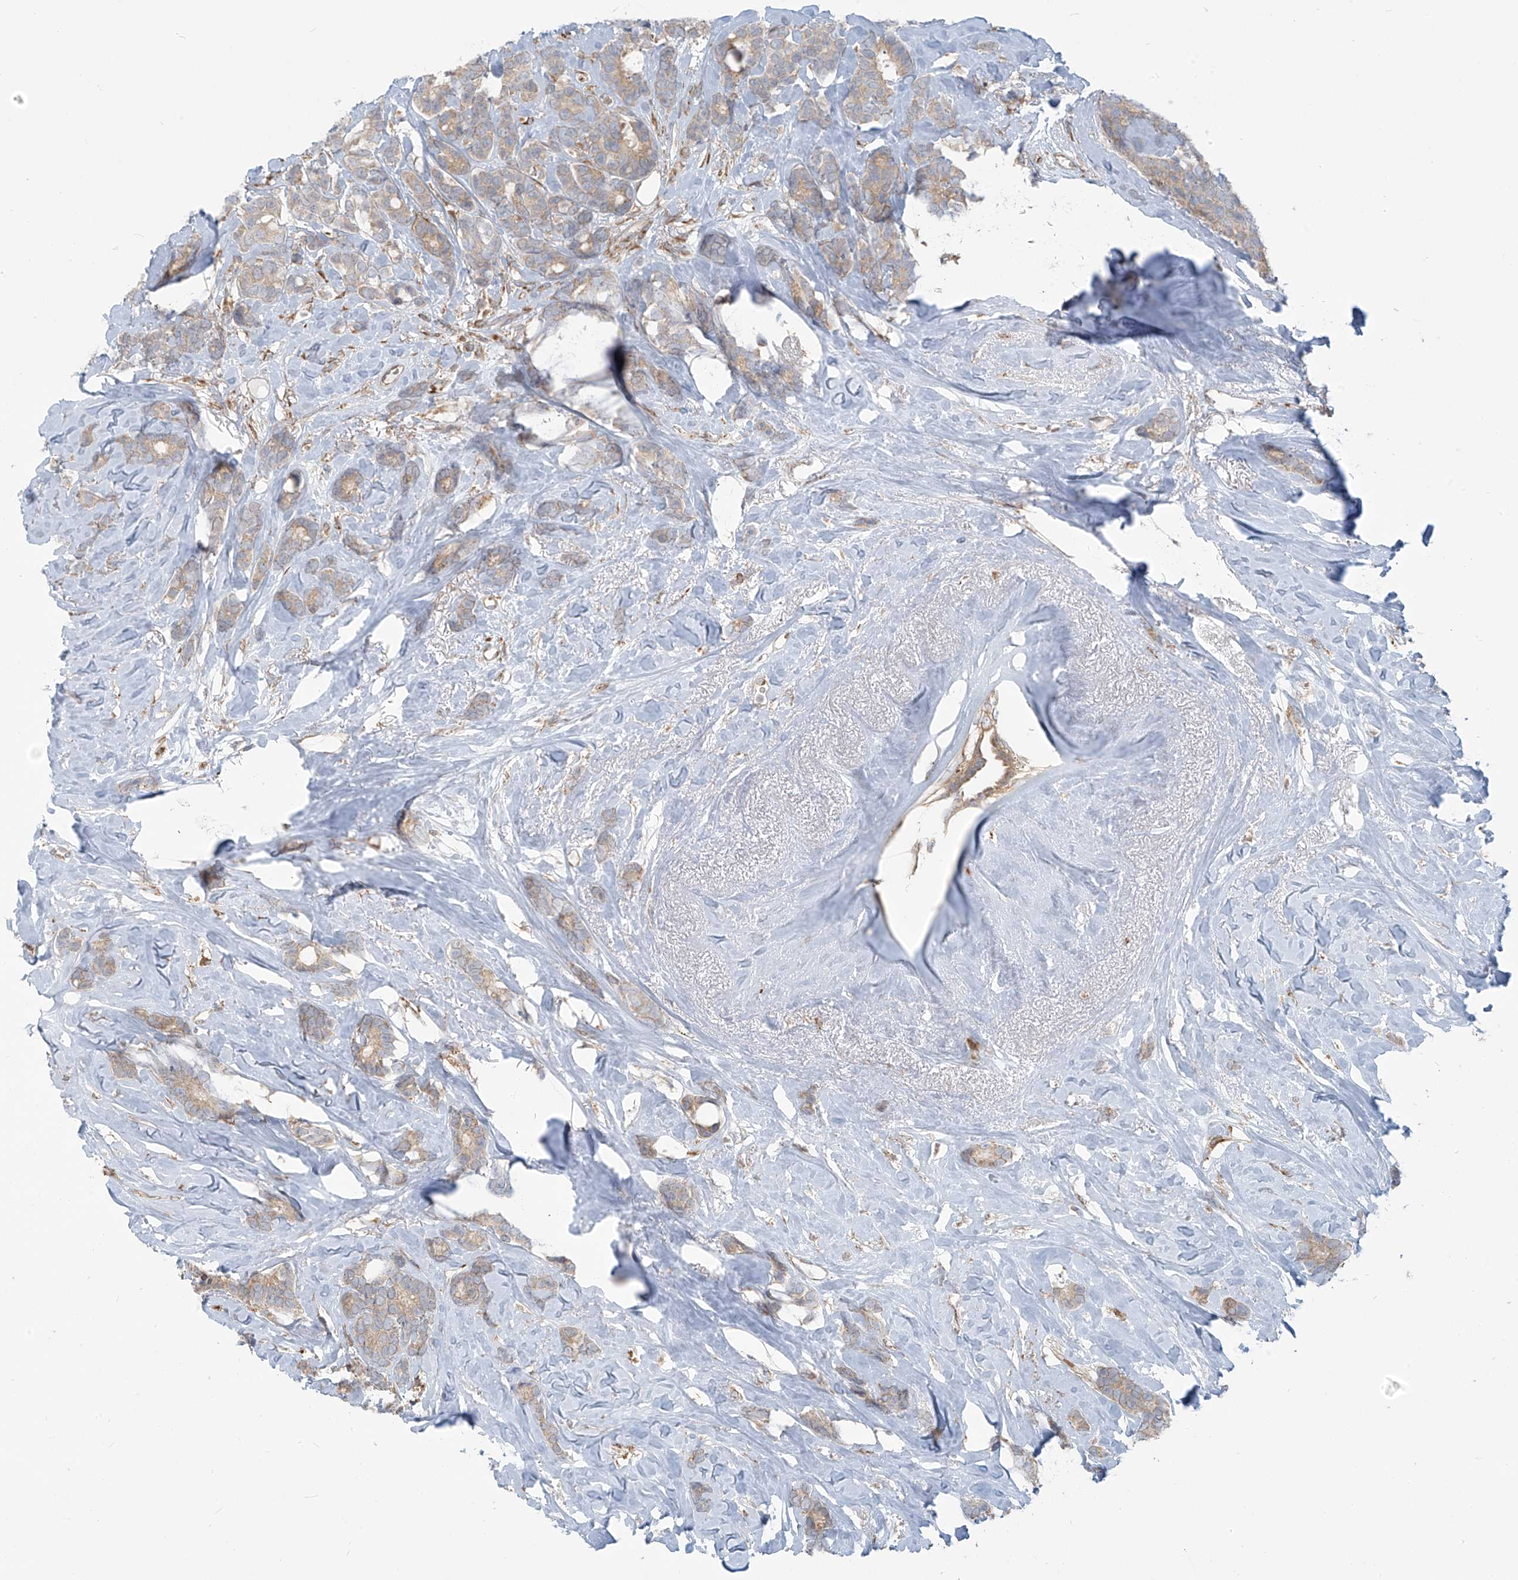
{"staining": {"intensity": "weak", "quantity": "25%-75%", "location": "cytoplasmic/membranous"}, "tissue": "breast cancer", "cell_type": "Tumor cells", "image_type": "cancer", "snomed": [{"axis": "morphology", "description": "Duct carcinoma"}, {"axis": "topography", "description": "Breast"}], "caption": "There is low levels of weak cytoplasmic/membranous expression in tumor cells of breast cancer, as demonstrated by immunohistochemical staining (brown color).", "gene": "KATNIP", "patient": {"sex": "female", "age": 87}}